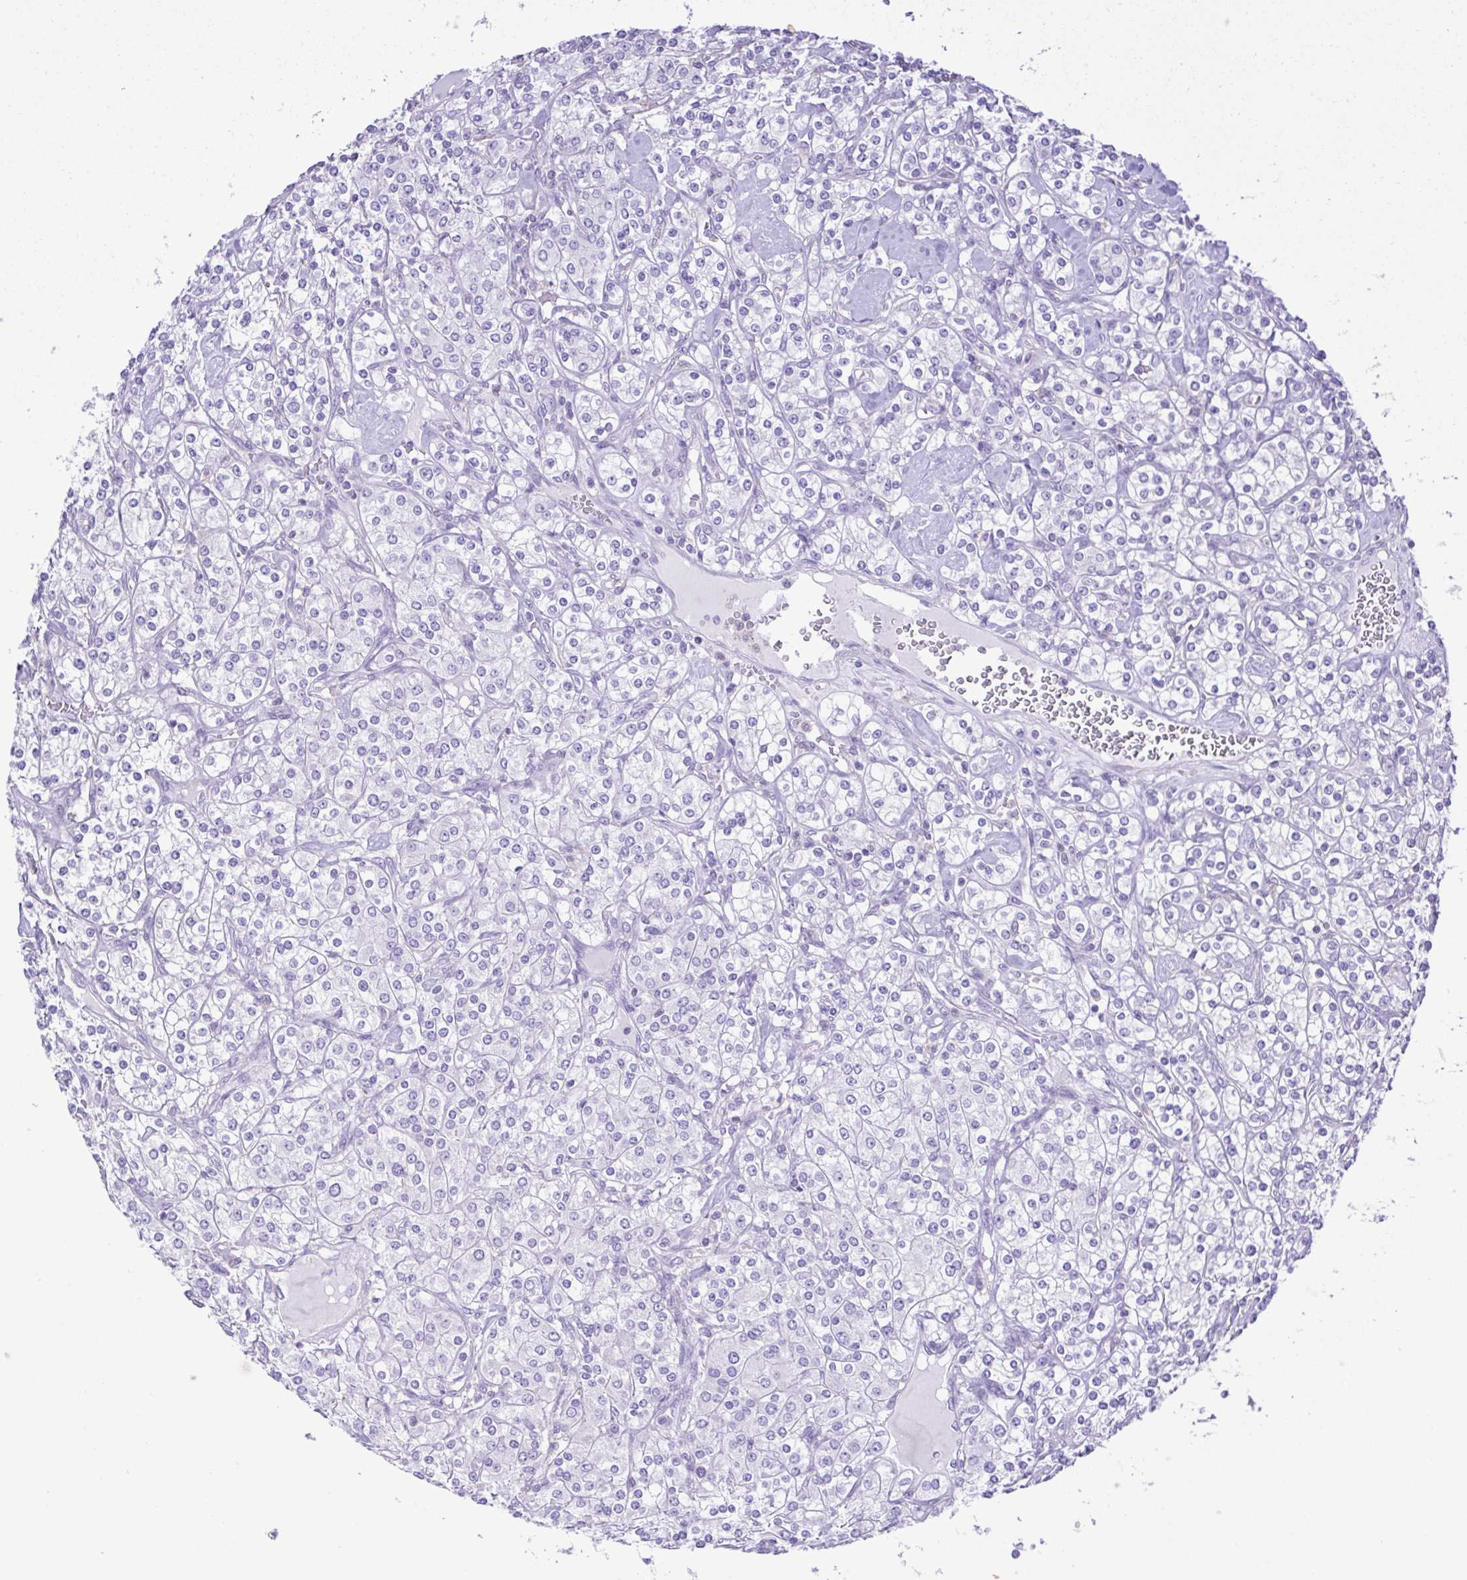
{"staining": {"intensity": "negative", "quantity": "none", "location": "none"}, "tissue": "renal cancer", "cell_type": "Tumor cells", "image_type": "cancer", "snomed": [{"axis": "morphology", "description": "Adenocarcinoma, NOS"}, {"axis": "topography", "description": "Kidney"}], "caption": "Protein analysis of renal cancer (adenocarcinoma) exhibits no significant expression in tumor cells.", "gene": "CYP17A1", "patient": {"sex": "male", "age": 77}}